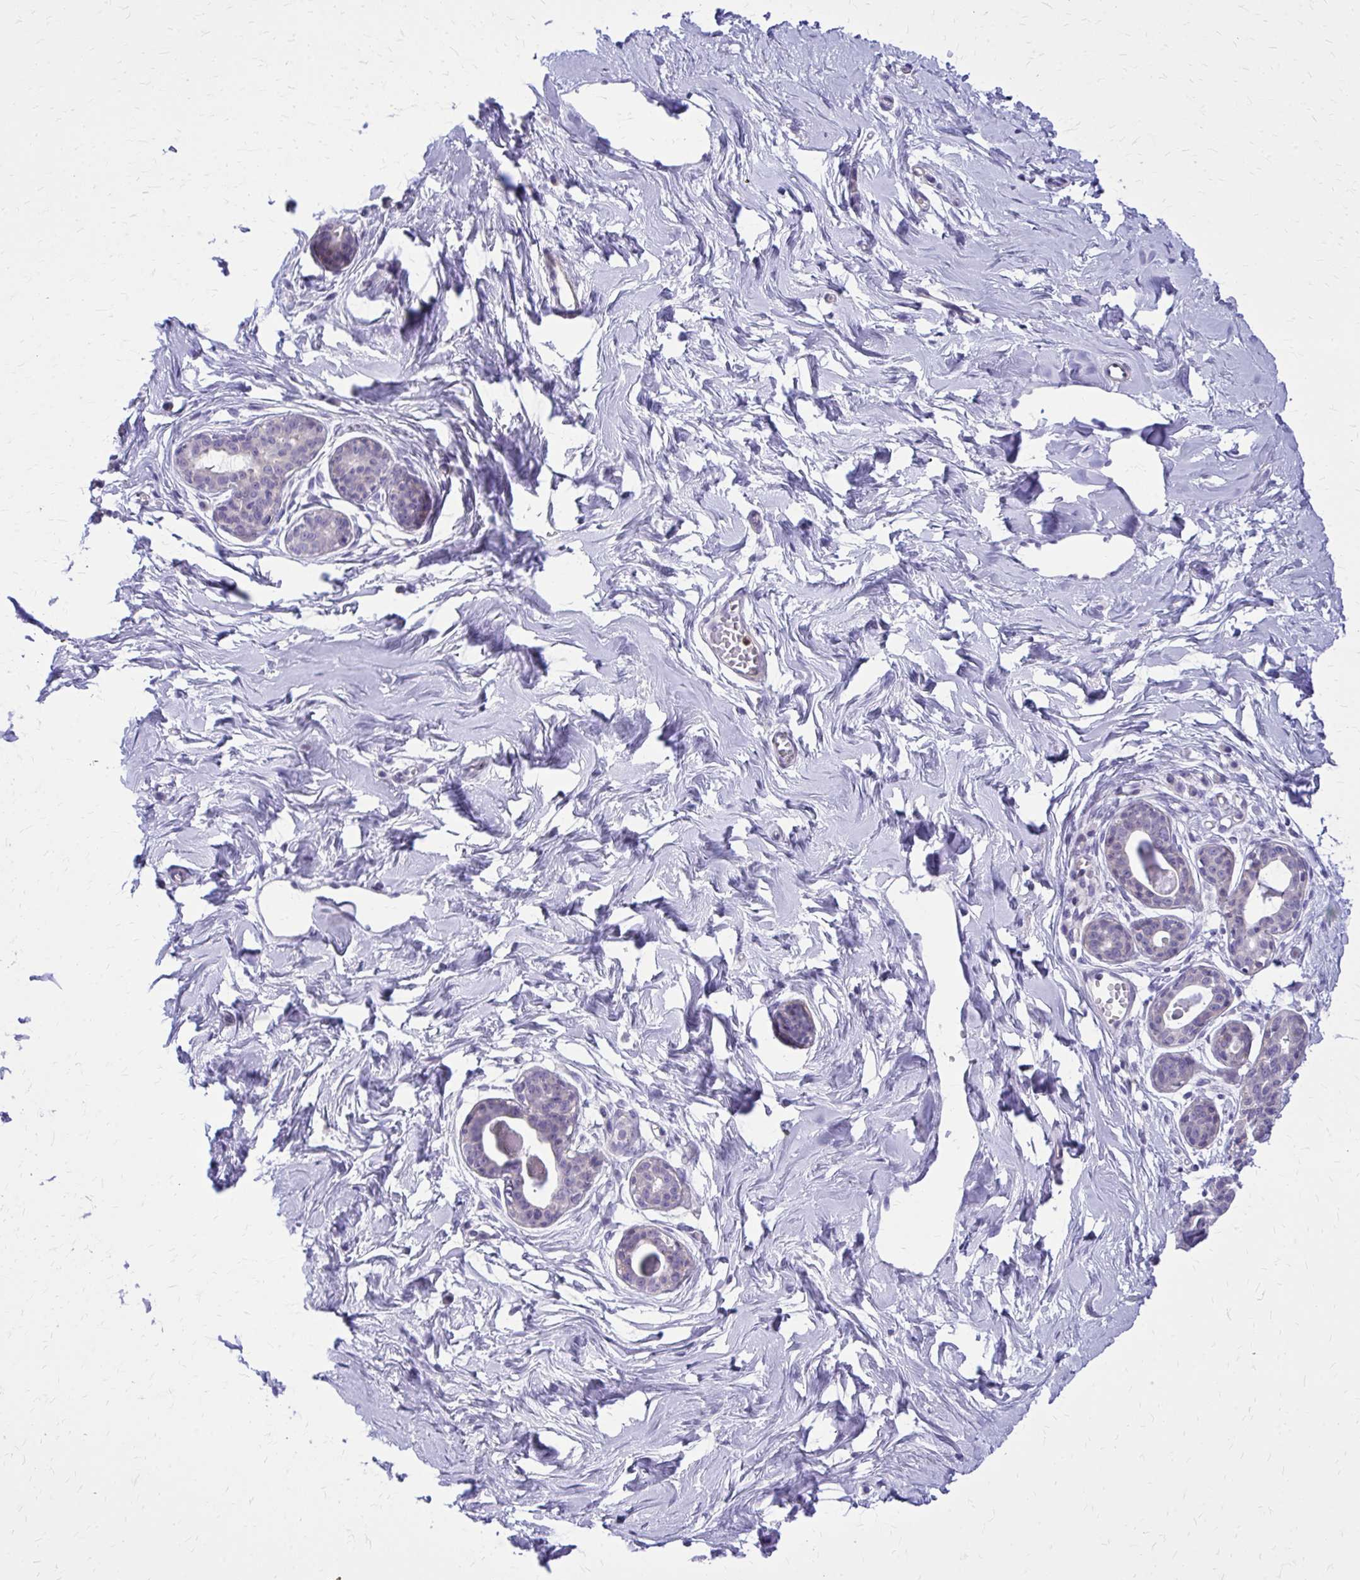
{"staining": {"intensity": "negative", "quantity": "none", "location": "none"}, "tissue": "breast", "cell_type": "Adipocytes", "image_type": "normal", "snomed": [{"axis": "morphology", "description": "Normal tissue, NOS"}, {"axis": "topography", "description": "Breast"}], "caption": "DAB (3,3'-diaminobenzidine) immunohistochemical staining of benign breast shows no significant staining in adipocytes.", "gene": "ADAMTSL1", "patient": {"sex": "female", "age": 45}}